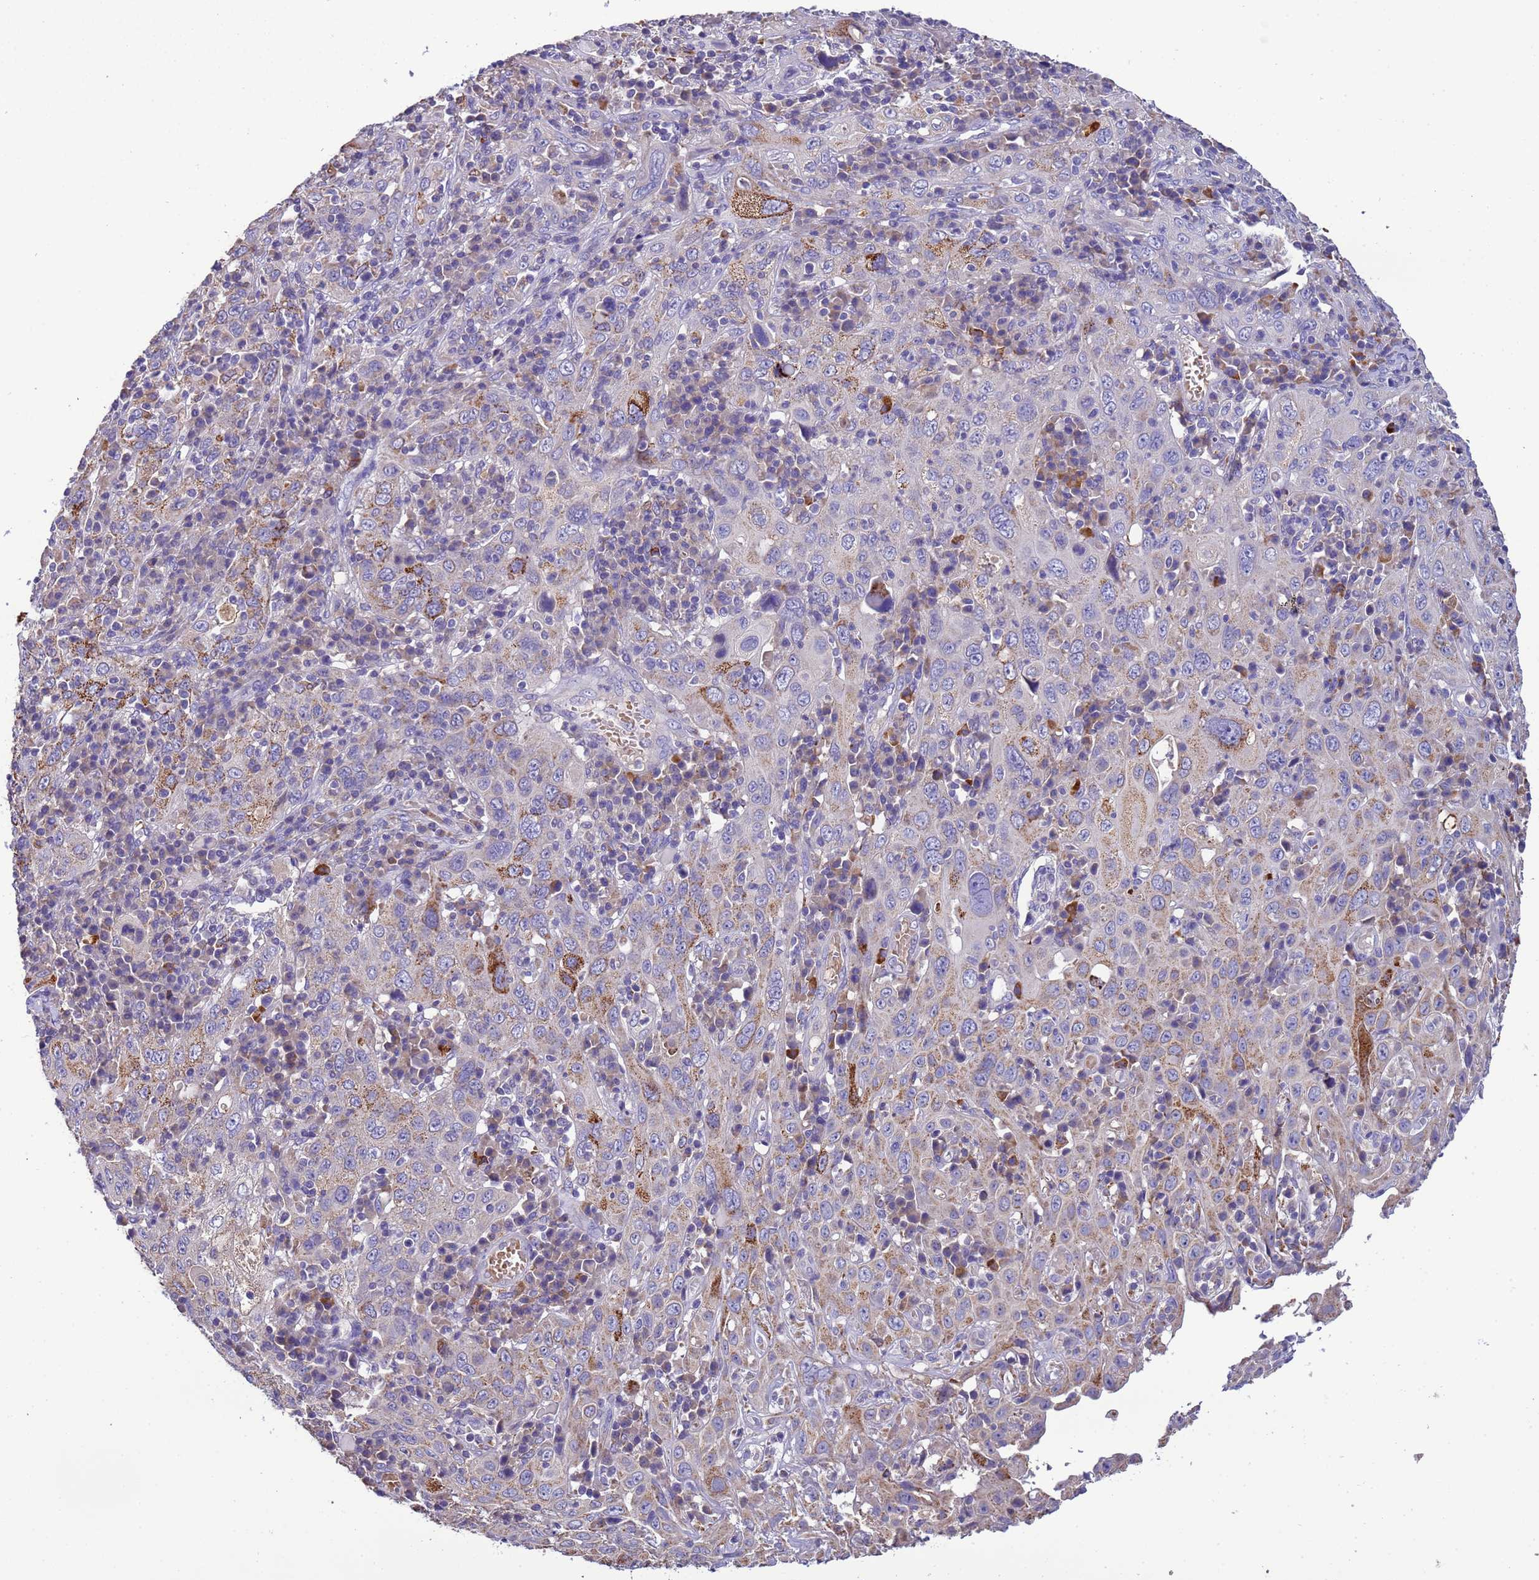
{"staining": {"intensity": "moderate", "quantity": "25%-75%", "location": "cytoplasmic/membranous"}, "tissue": "cervical cancer", "cell_type": "Tumor cells", "image_type": "cancer", "snomed": [{"axis": "morphology", "description": "Squamous cell carcinoma, NOS"}, {"axis": "topography", "description": "Cervix"}], "caption": "A micrograph of cervical cancer stained for a protein displays moderate cytoplasmic/membranous brown staining in tumor cells.", "gene": "SLC24A3", "patient": {"sex": "female", "age": 46}}